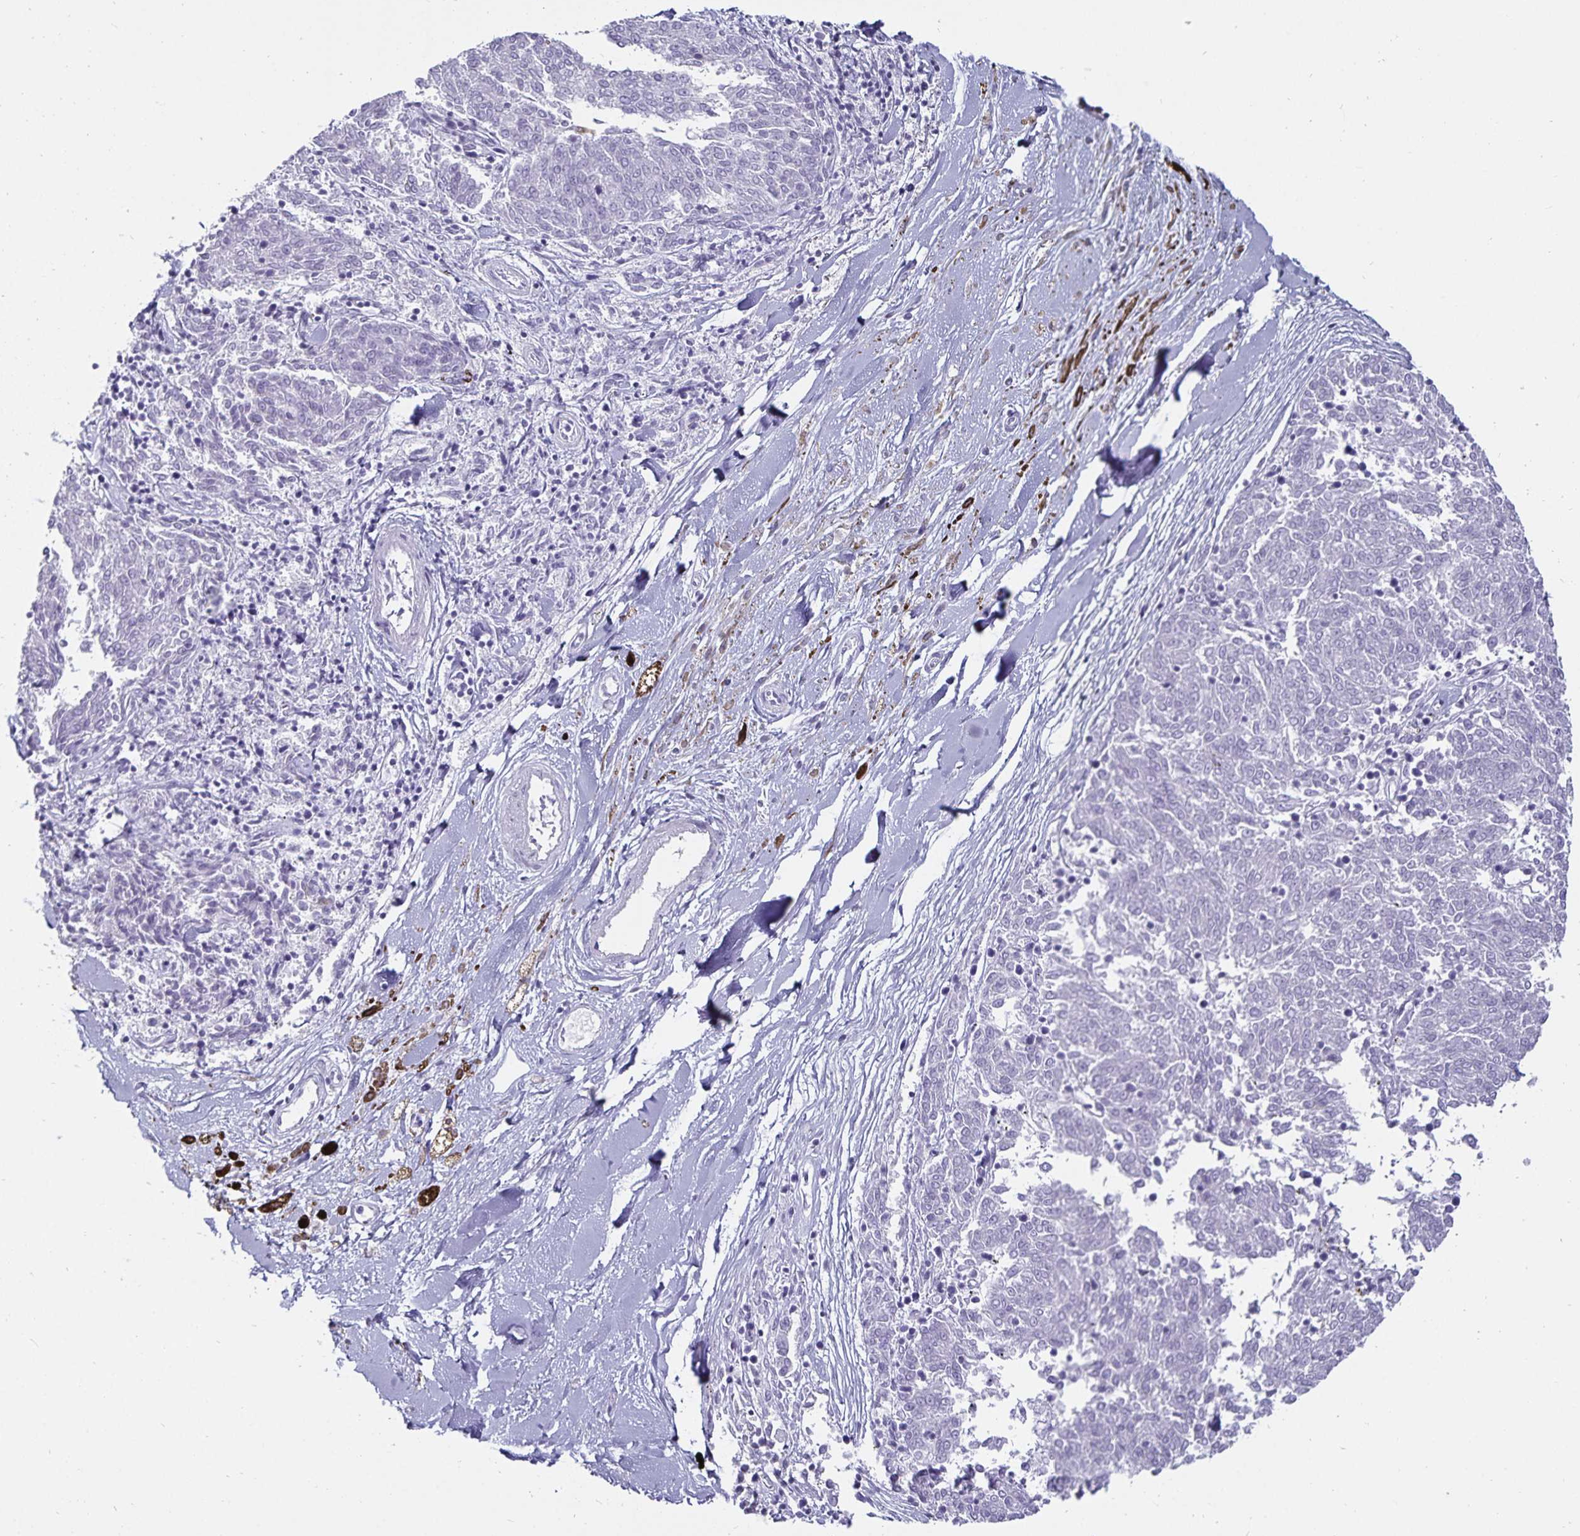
{"staining": {"intensity": "negative", "quantity": "none", "location": "none"}, "tissue": "melanoma", "cell_type": "Tumor cells", "image_type": "cancer", "snomed": [{"axis": "morphology", "description": "Malignant melanoma, NOS"}, {"axis": "topography", "description": "Skin"}], "caption": "DAB (3,3'-diaminobenzidine) immunohistochemical staining of melanoma demonstrates no significant positivity in tumor cells.", "gene": "DEFA6", "patient": {"sex": "female", "age": 72}}